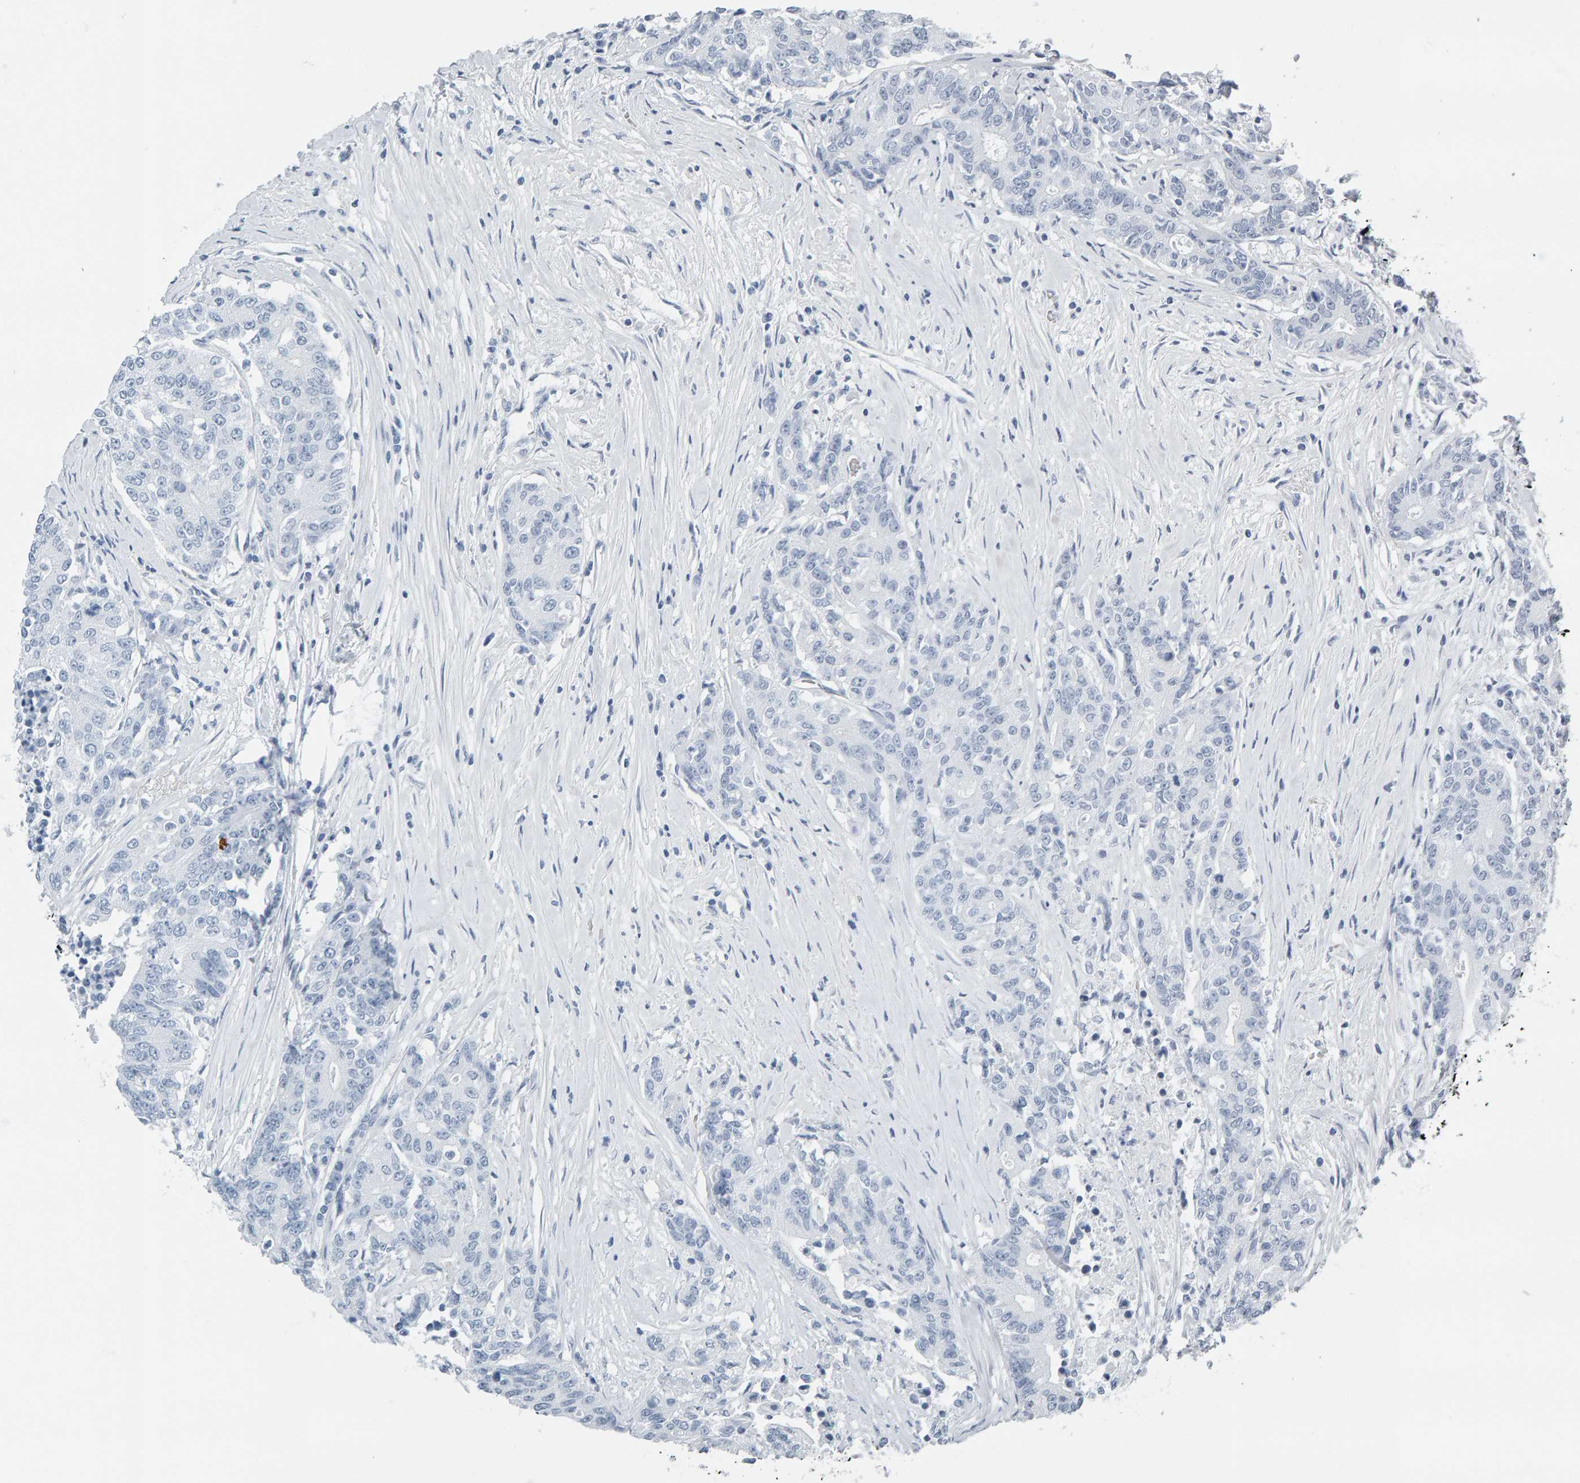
{"staining": {"intensity": "negative", "quantity": "none", "location": "none"}, "tissue": "colorectal cancer", "cell_type": "Tumor cells", "image_type": "cancer", "snomed": [{"axis": "morphology", "description": "Adenocarcinoma, NOS"}, {"axis": "topography", "description": "Colon"}], "caption": "This is a histopathology image of immunohistochemistry (IHC) staining of colorectal cancer (adenocarcinoma), which shows no expression in tumor cells.", "gene": "SPACA3", "patient": {"sex": "female", "age": 77}}